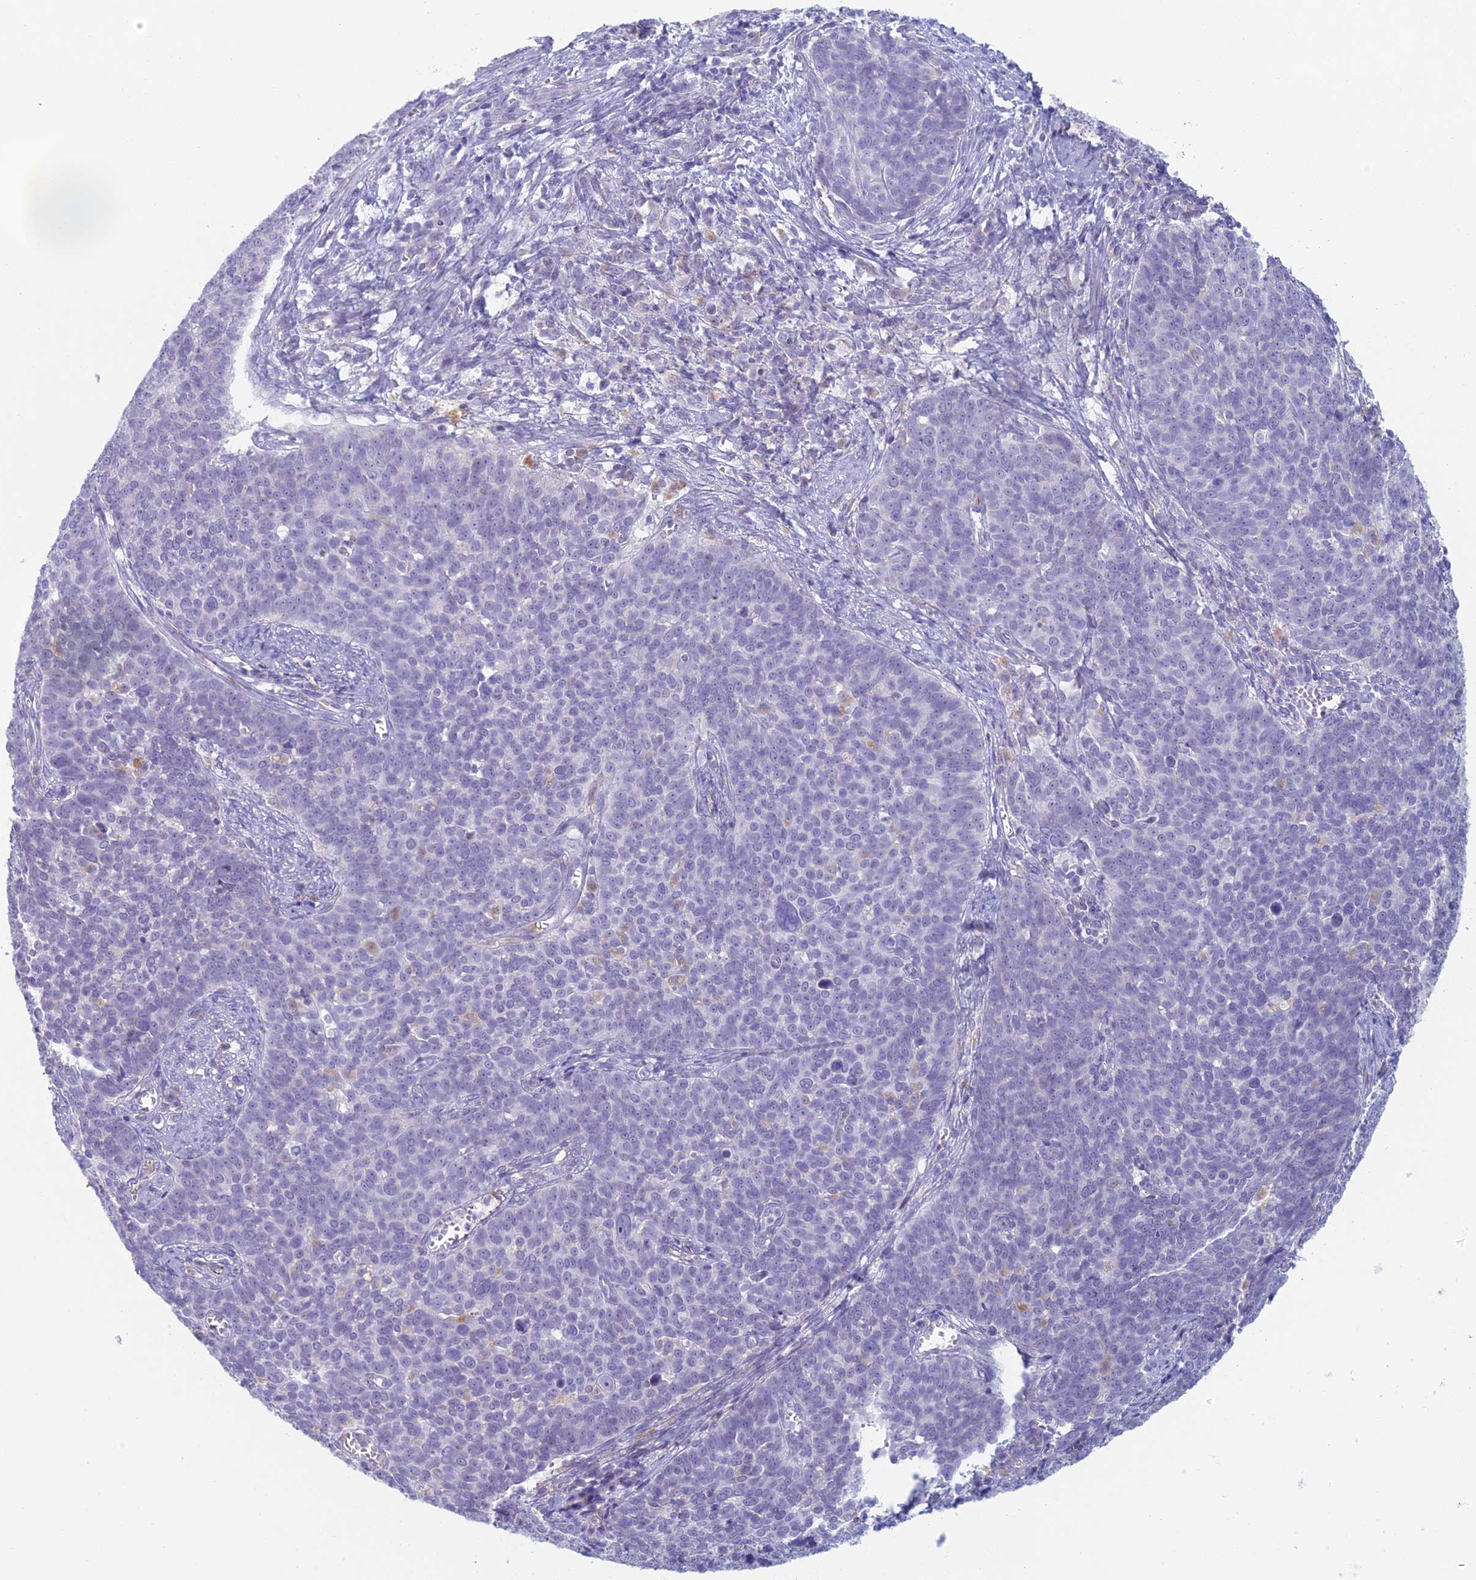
{"staining": {"intensity": "negative", "quantity": "none", "location": "none"}, "tissue": "cervical cancer", "cell_type": "Tumor cells", "image_type": "cancer", "snomed": [{"axis": "morphology", "description": "Squamous cell carcinoma, NOS"}, {"axis": "topography", "description": "Cervix"}], "caption": "Micrograph shows no significant protein positivity in tumor cells of squamous cell carcinoma (cervical).", "gene": "FERD3L", "patient": {"sex": "female", "age": 39}}